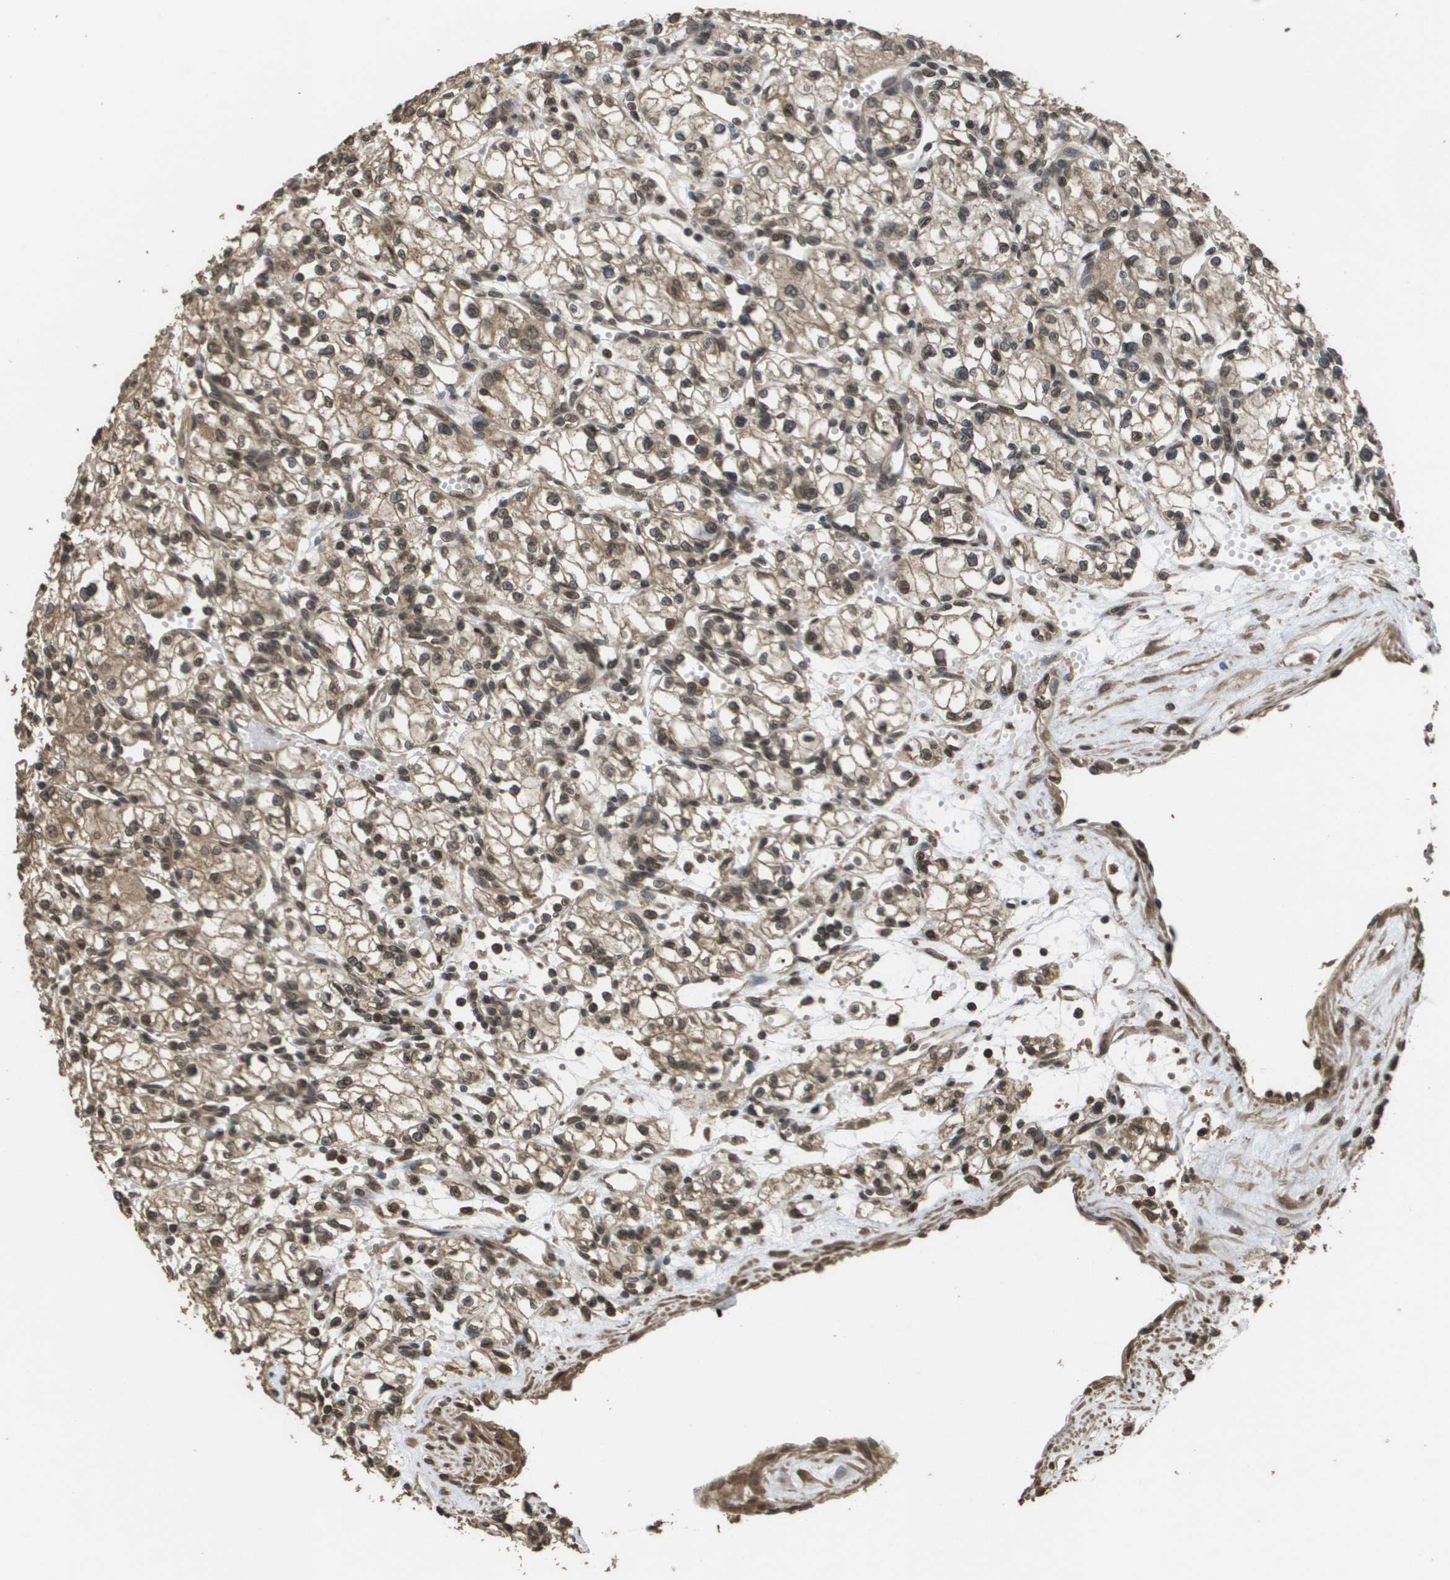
{"staining": {"intensity": "moderate", "quantity": ">75%", "location": "cytoplasmic/membranous,nuclear"}, "tissue": "renal cancer", "cell_type": "Tumor cells", "image_type": "cancer", "snomed": [{"axis": "morphology", "description": "Normal tissue, NOS"}, {"axis": "morphology", "description": "Adenocarcinoma, NOS"}, {"axis": "topography", "description": "Kidney"}], "caption": "Immunohistochemical staining of human renal cancer (adenocarcinoma) reveals medium levels of moderate cytoplasmic/membranous and nuclear protein expression in approximately >75% of tumor cells. (IHC, brightfield microscopy, high magnification).", "gene": "AXIN2", "patient": {"sex": "male", "age": 59}}